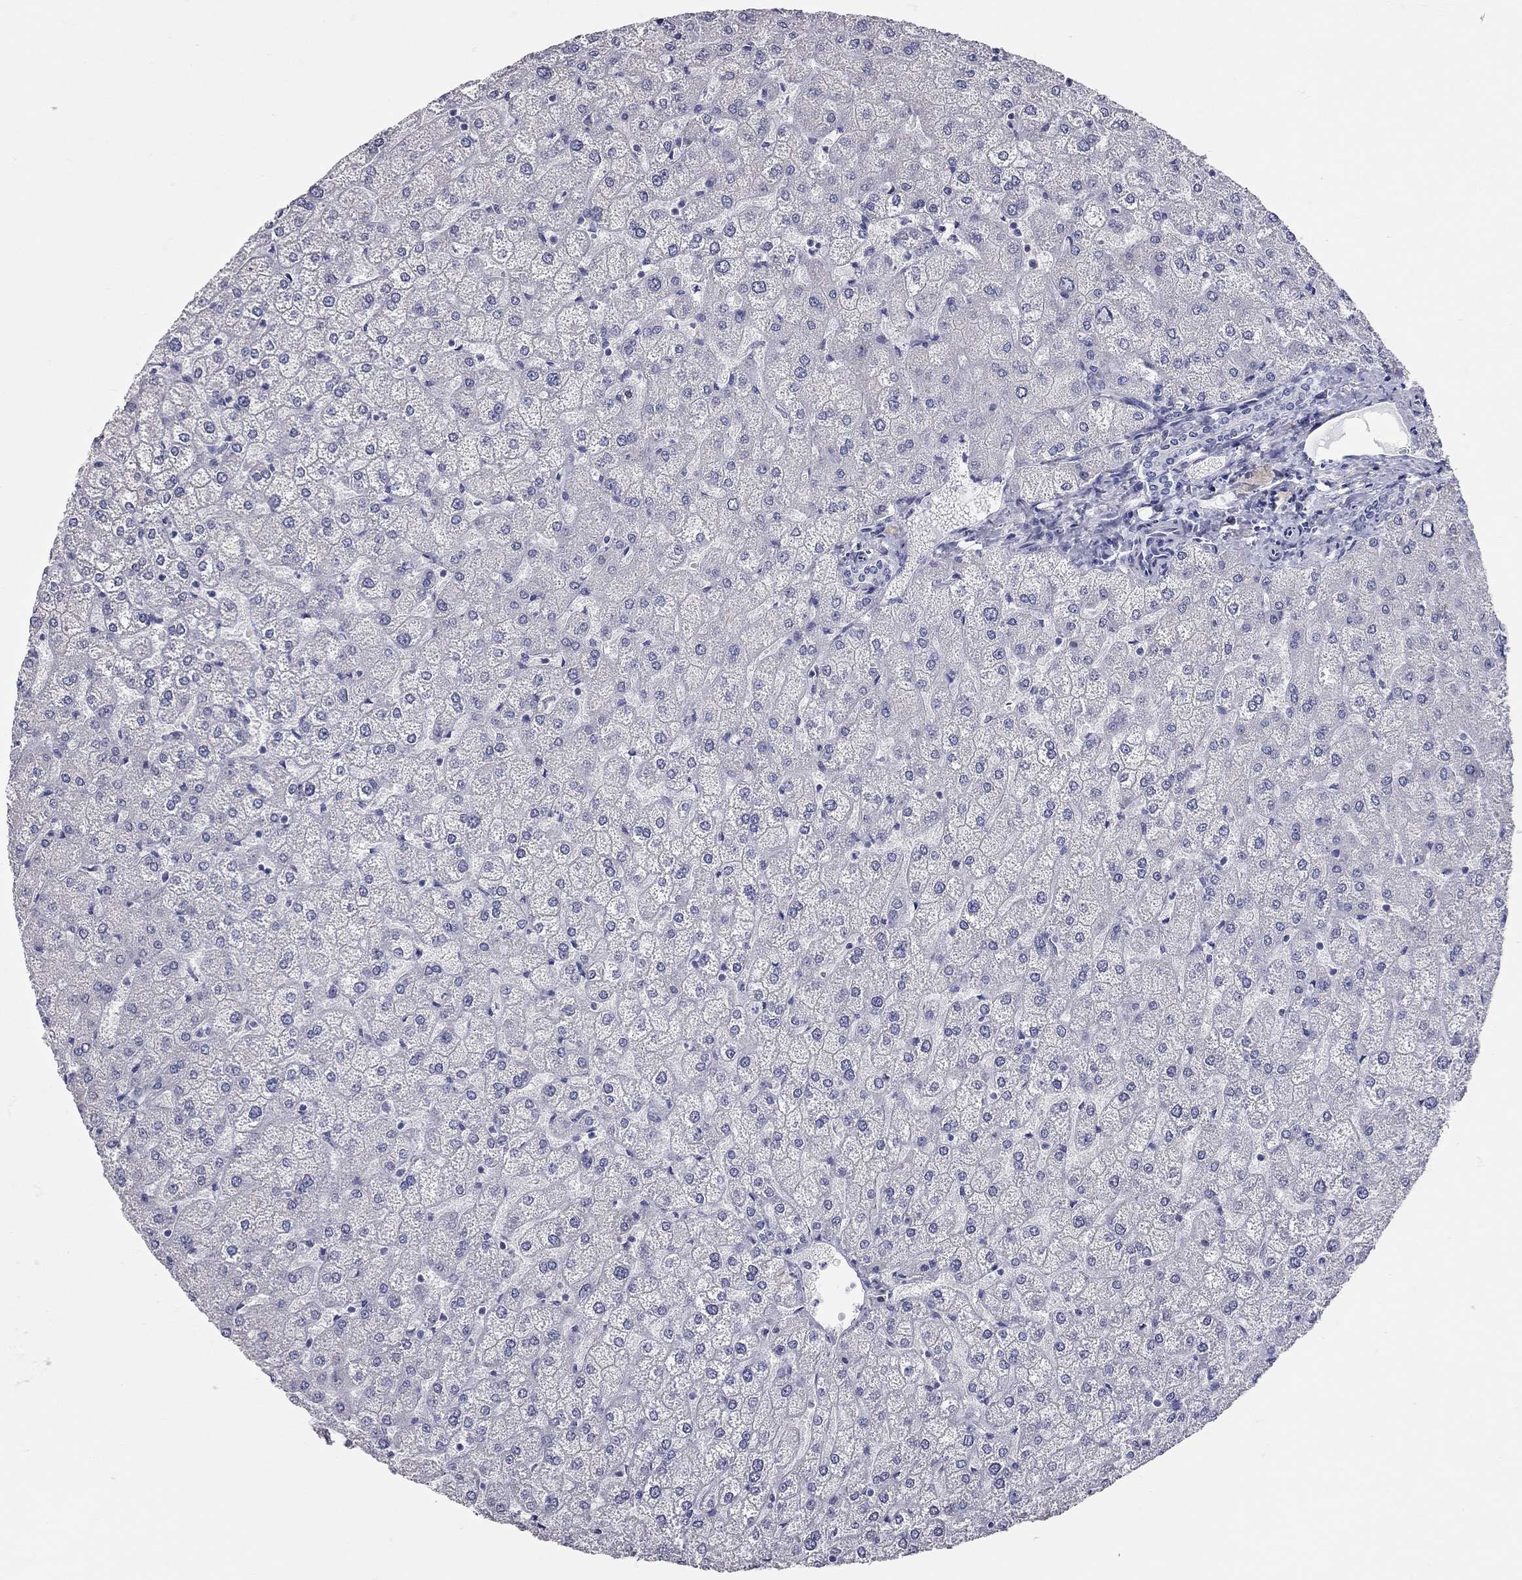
{"staining": {"intensity": "negative", "quantity": "none", "location": "none"}, "tissue": "liver", "cell_type": "Cholangiocytes", "image_type": "normal", "snomed": [{"axis": "morphology", "description": "Normal tissue, NOS"}, {"axis": "topography", "description": "Liver"}], "caption": "Micrograph shows no significant protein positivity in cholangiocytes of normal liver.", "gene": "XAGE2", "patient": {"sex": "female", "age": 32}}